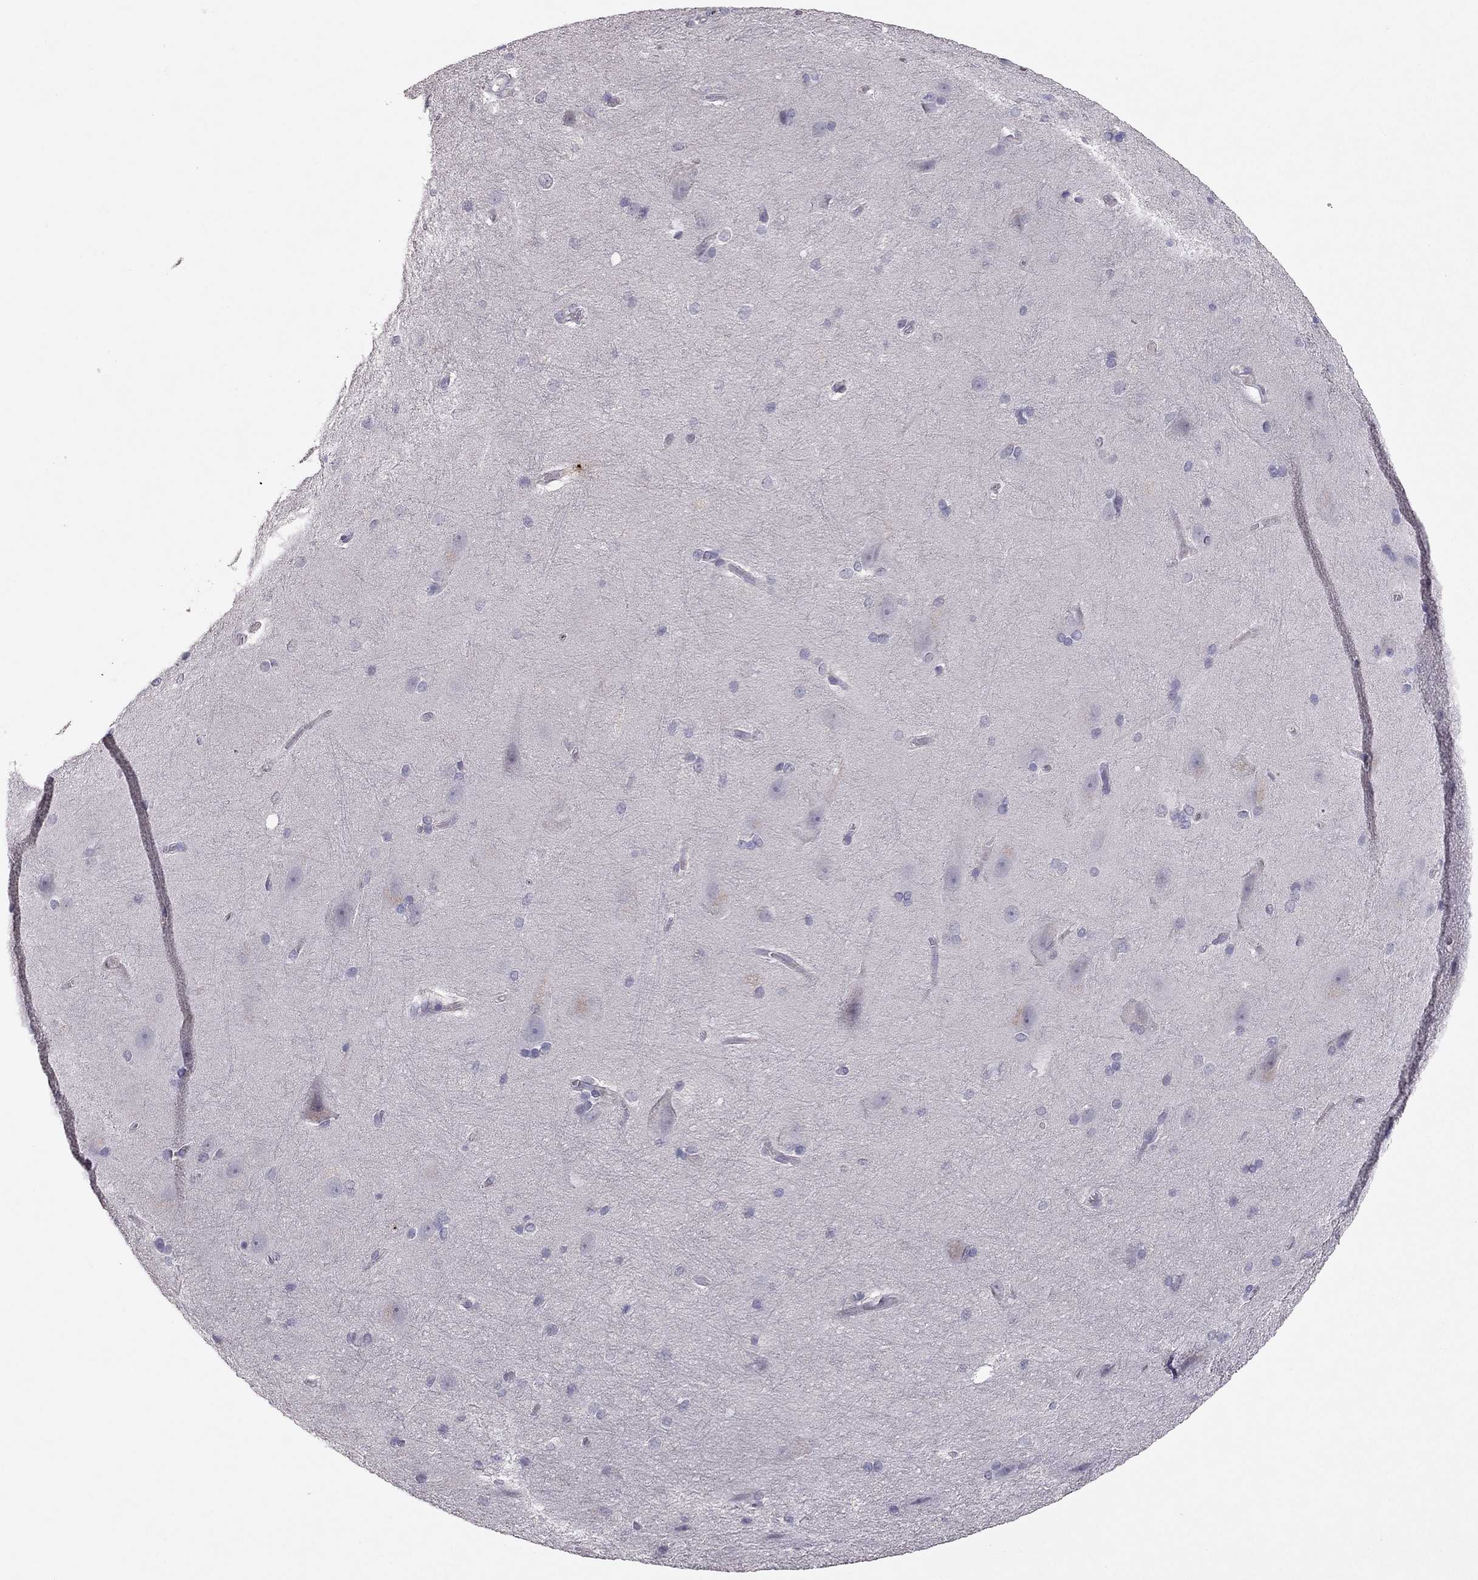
{"staining": {"intensity": "negative", "quantity": "none", "location": "none"}, "tissue": "hippocampus", "cell_type": "Glial cells", "image_type": "normal", "snomed": [{"axis": "morphology", "description": "Normal tissue, NOS"}, {"axis": "topography", "description": "Cerebral cortex"}, {"axis": "topography", "description": "Hippocampus"}], "caption": "An immunohistochemistry micrograph of normal hippocampus is shown. There is no staining in glial cells of hippocampus.", "gene": "ADORA2A", "patient": {"sex": "female", "age": 19}}